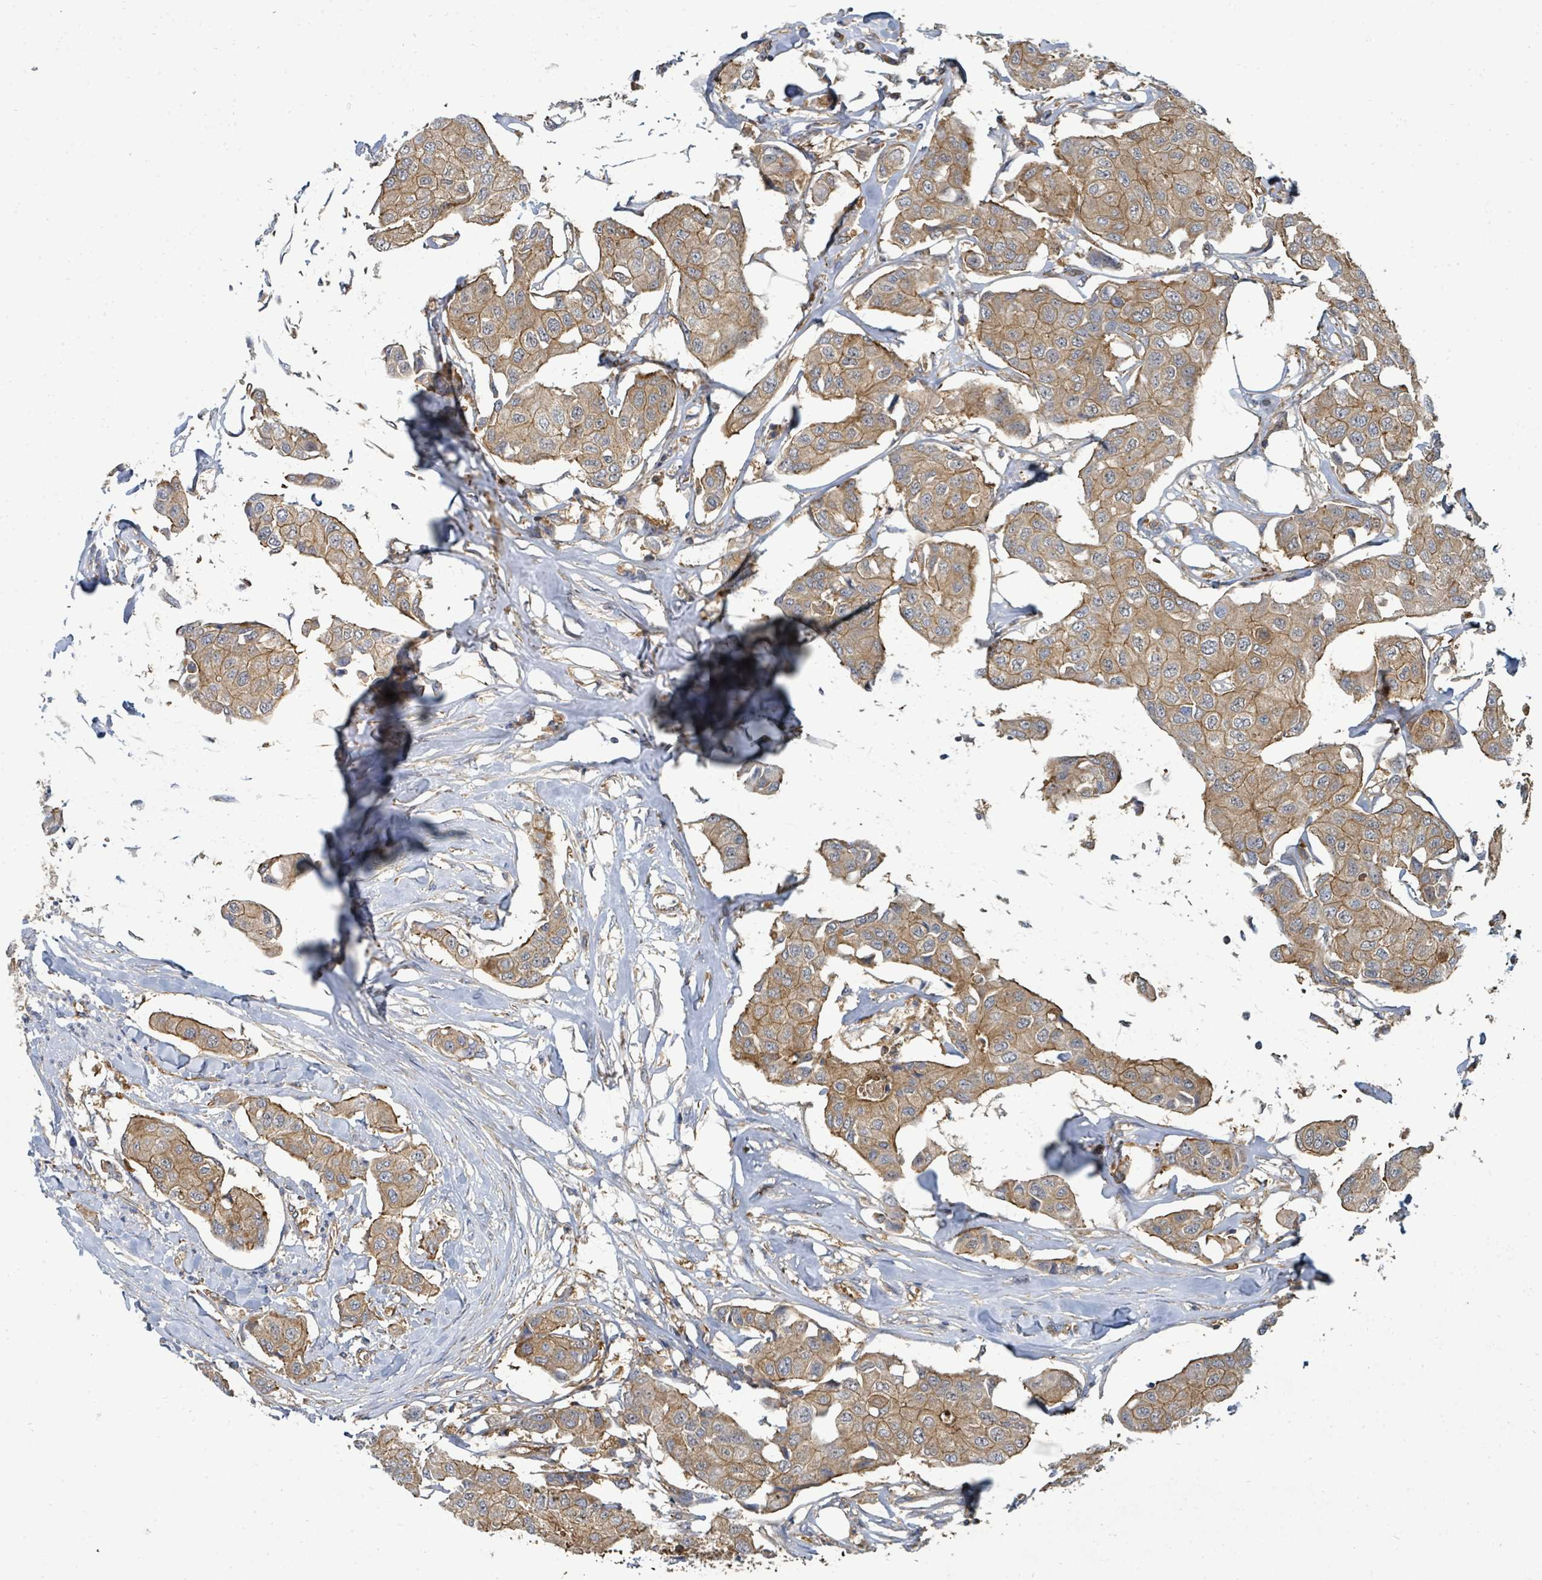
{"staining": {"intensity": "moderate", "quantity": ">75%", "location": "cytoplasmic/membranous"}, "tissue": "breast cancer", "cell_type": "Tumor cells", "image_type": "cancer", "snomed": [{"axis": "morphology", "description": "Duct carcinoma"}, {"axis": "topography", "description": "Breast"}, {"axis": "topography", "description": "Lymph node"}], "caption": "IHC micrograph of neoplastic tissue: human intraductal carcinoma (breast) stained using immunohistochemistry demonstrates medium levels of moderate protein expression localized specifically in the cytoplasmic/membranous of tumor cells, appearing as a cytoplasmic/membranous brown color.", "gene": "BOLA2B", "patient": {"sex": "female", "age": 80}}